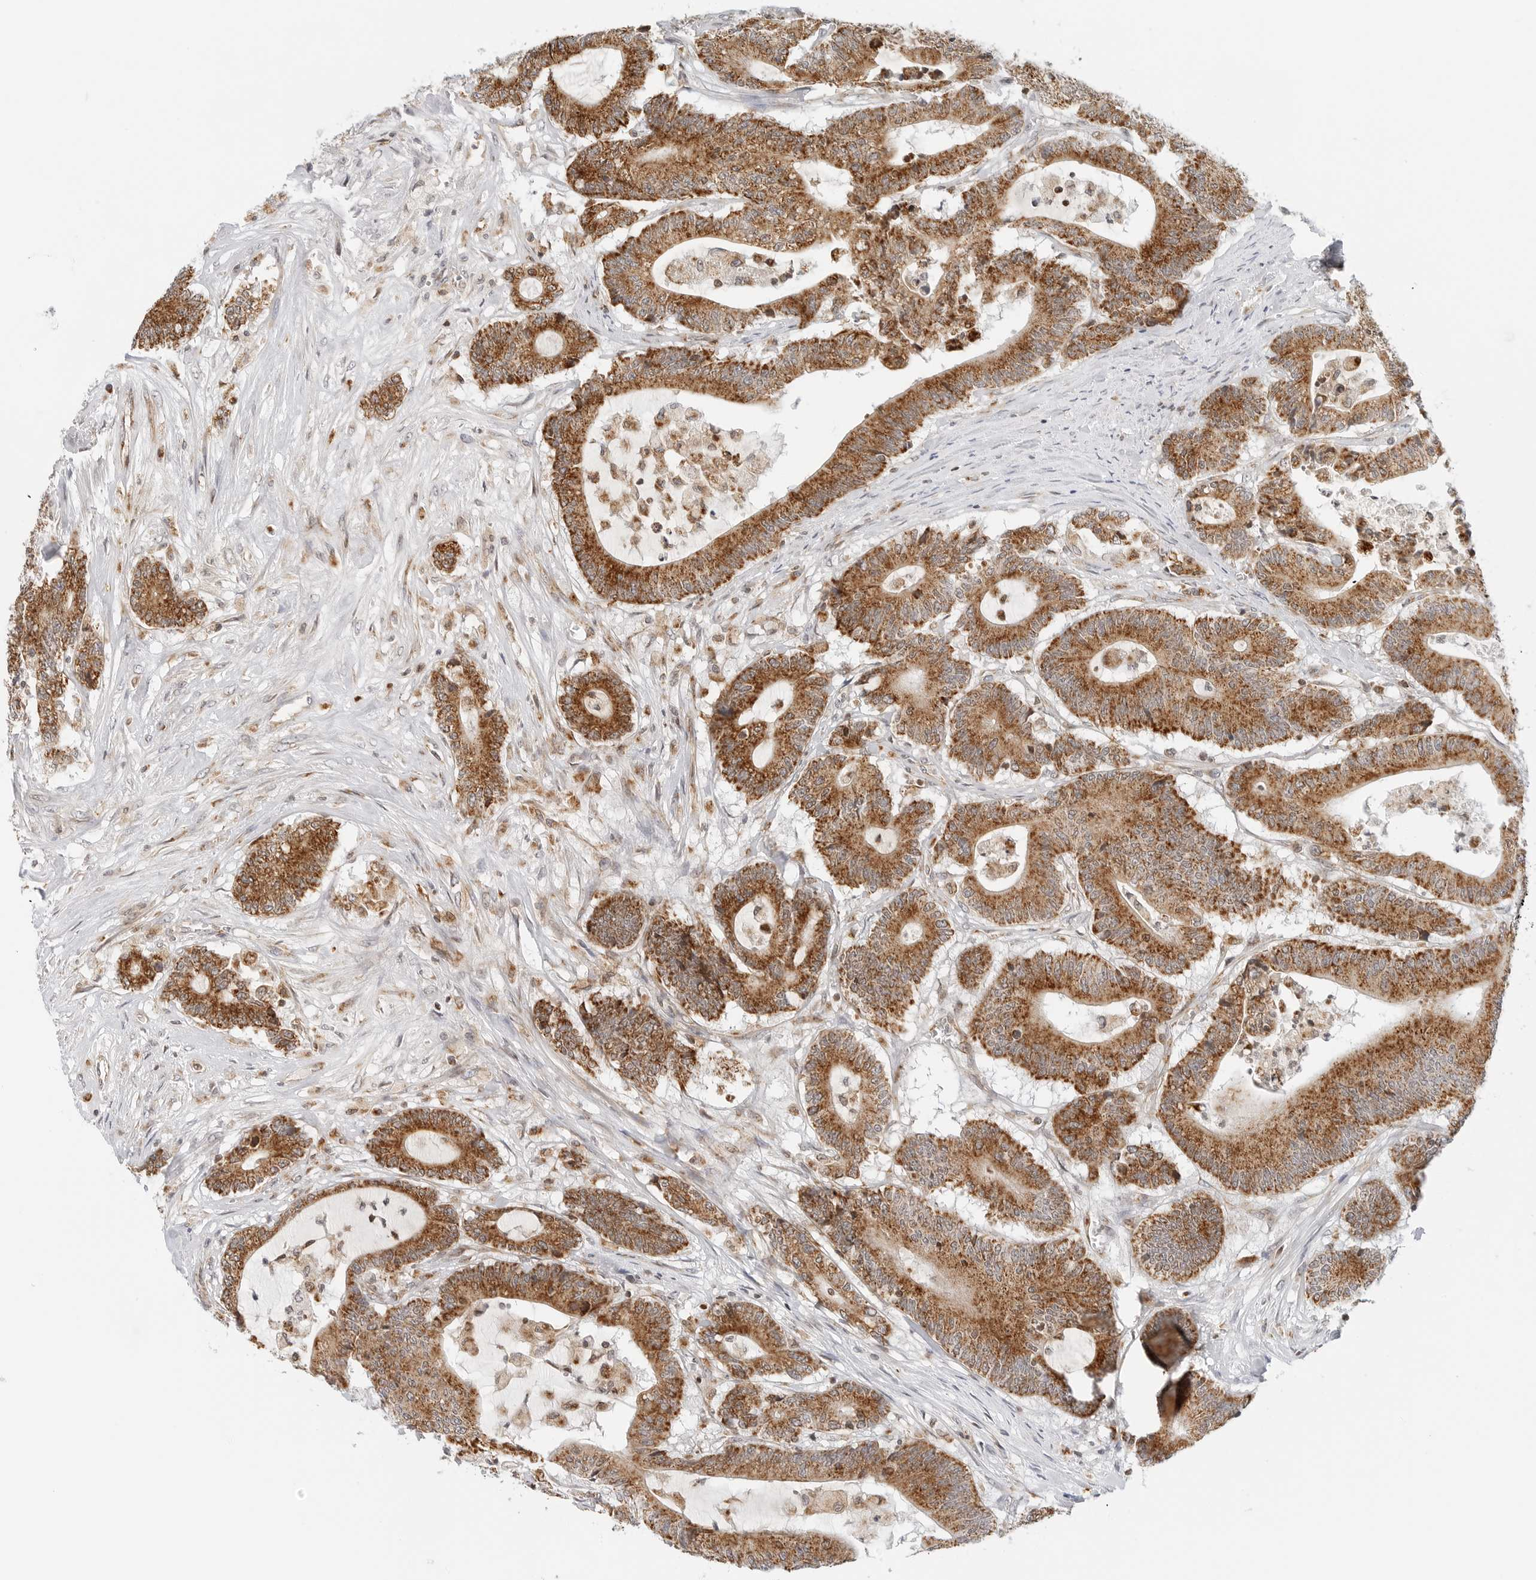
{"staining": {"intensity": "moderate", "quantity": ">75%", "location": "cytoplasmic/membranous"}, "tissue": "colorectal cancer", "cell_type": "Tumor cells", "image_type": "cancer", "snomed": [{"axis": "morphology", "description": "Adenocarcinoma, NOS"}, {"axis": "topography", "description": "Colon"}], "caption": "Colorectal cancer (adenocarcinoma) stained for a protein (brown) exhibits moderate cytoplasmic/membranous positive staining in about >75% of tumor cells.", "gene": "DYRK4", "patient": {"sex": "female", "age": 84}}